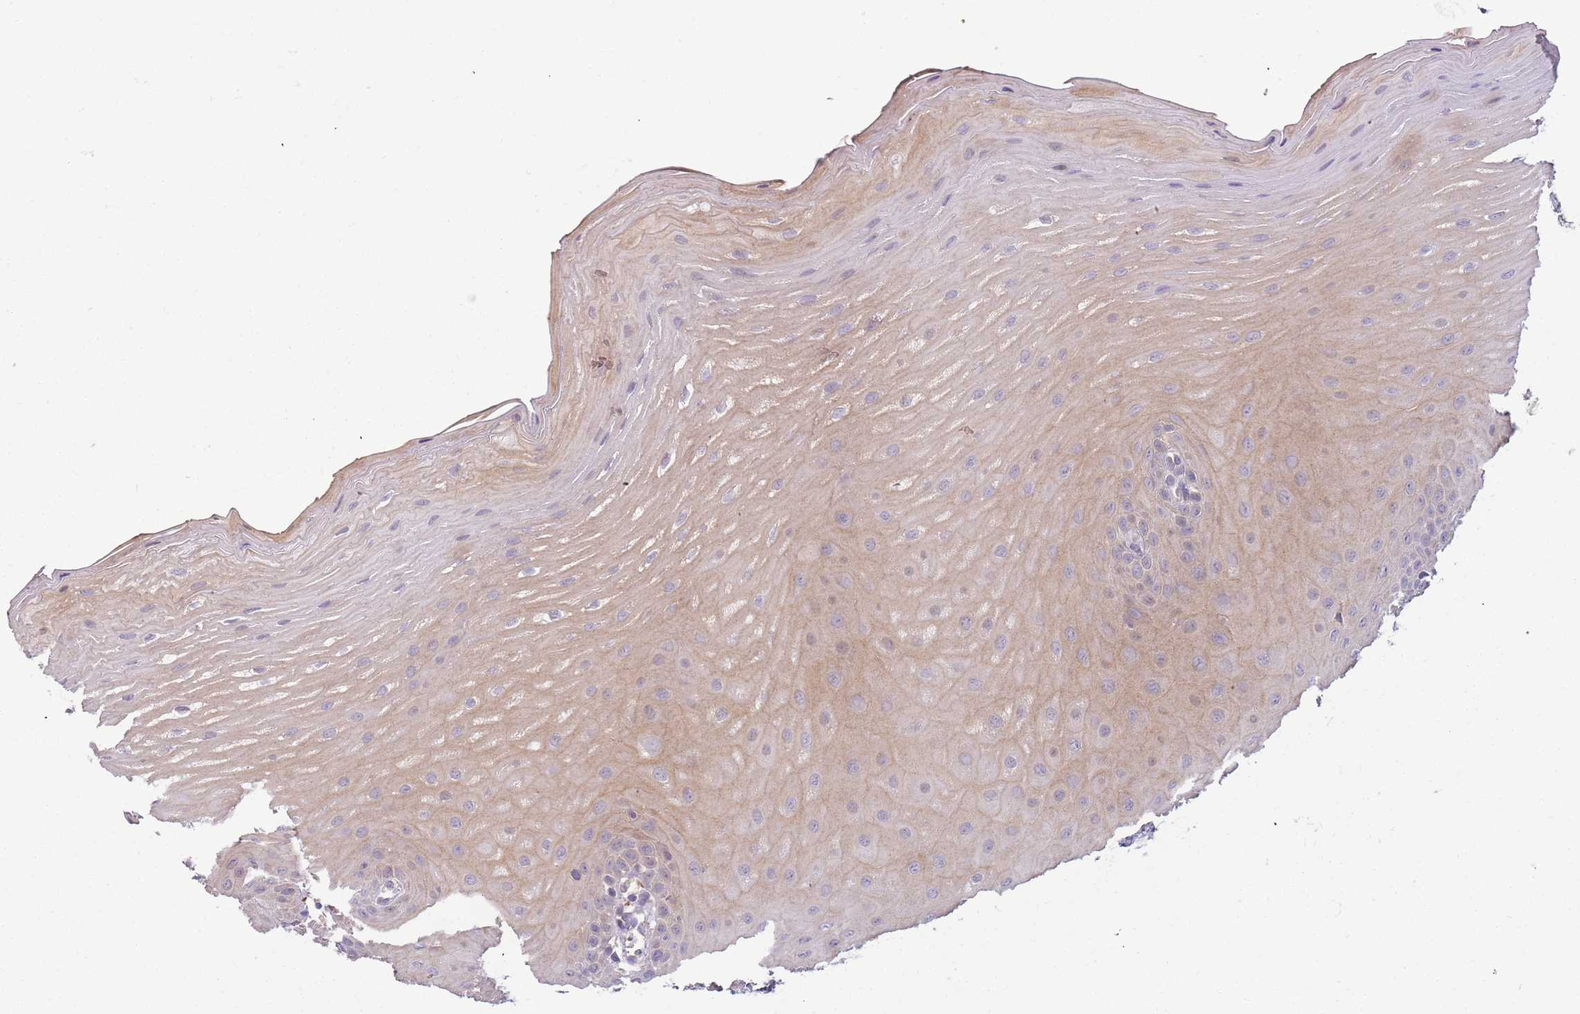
{"staining": {"intensity": "moderate", "quantity": ">75%", "location": "cytoplasmic/membranous"}, "tissue": "oral mucosa", "cell_type": "Squamous epithelial cells", "image_type": "normal", "snomed": [{"axis": "morphology", "description": "Normal tissue, NOS"}, {"axis": "topography", "description": "Oral tissue"}], "caption": "DAB (3,3'-diaminobenzidine) immunohistochemical staining of unremarkable human oral mucosa demonstrates moderate cytoplasmic/membranous protein staining in about >75% of squamous epithelial cells. The protein is stained brown, and the nuclei are stained in blue (DAB IHC with brightfield microscopy, high magnification).", "gene": "FECH", "patient": {"sex": "female", "age": 39}}